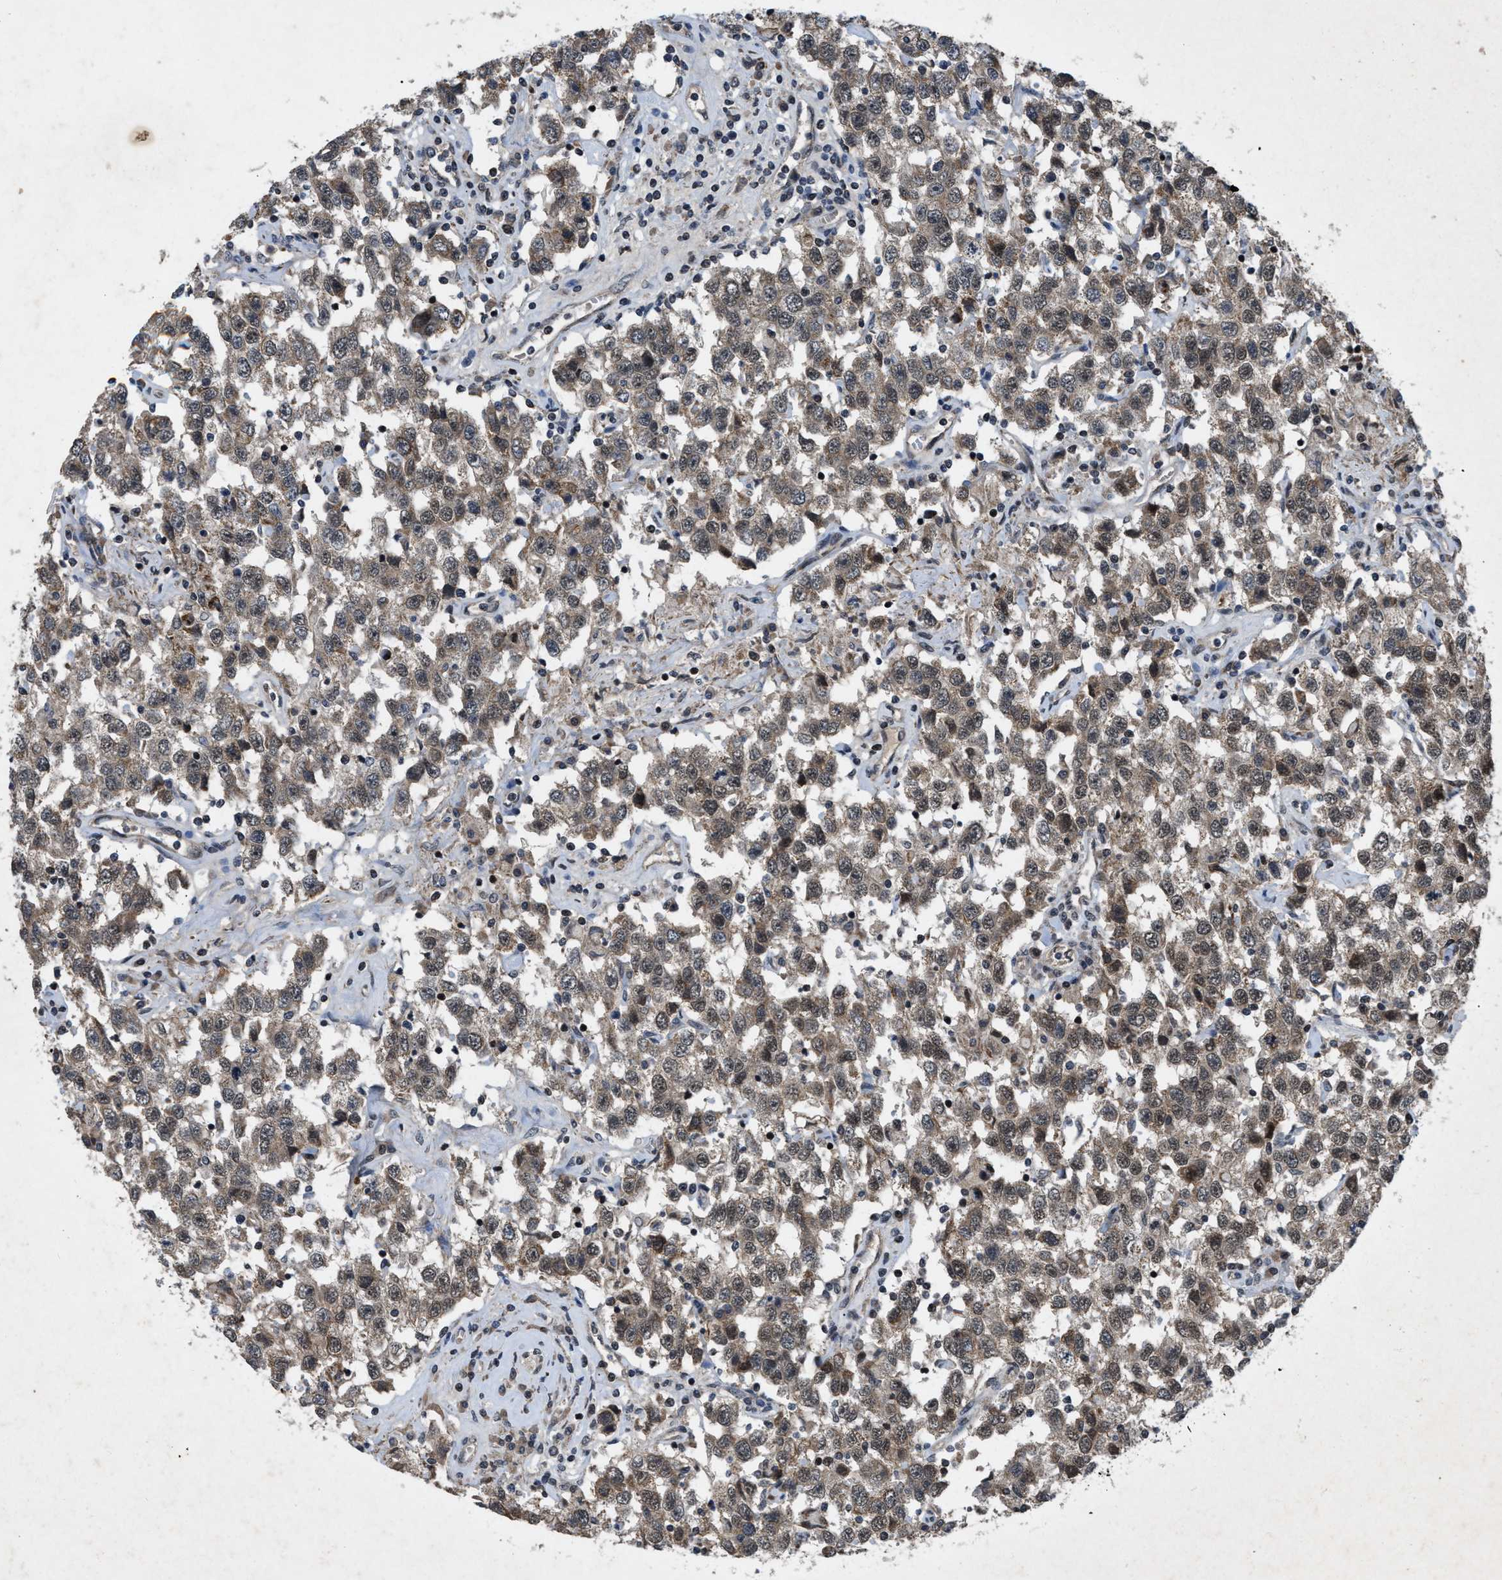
{"staining": {"intensity": "moderate", "quantity": ">75%", "location": "nuclear"}, "tissue": "testis cancer", "cell_type": "Tumor cells", "image_type": "cancer", "snomed": [{"axis": "morphology", "description": "Seminoma, NOS"}, {"axis": "topography", "description": "Testis"}], "caption": "Seminoma (testis) stained with a protein marker demonstrates moderate staining in tumor cells.", "gene": "ZNHIT1", "patient": {"sex": "male", "age": 41}}